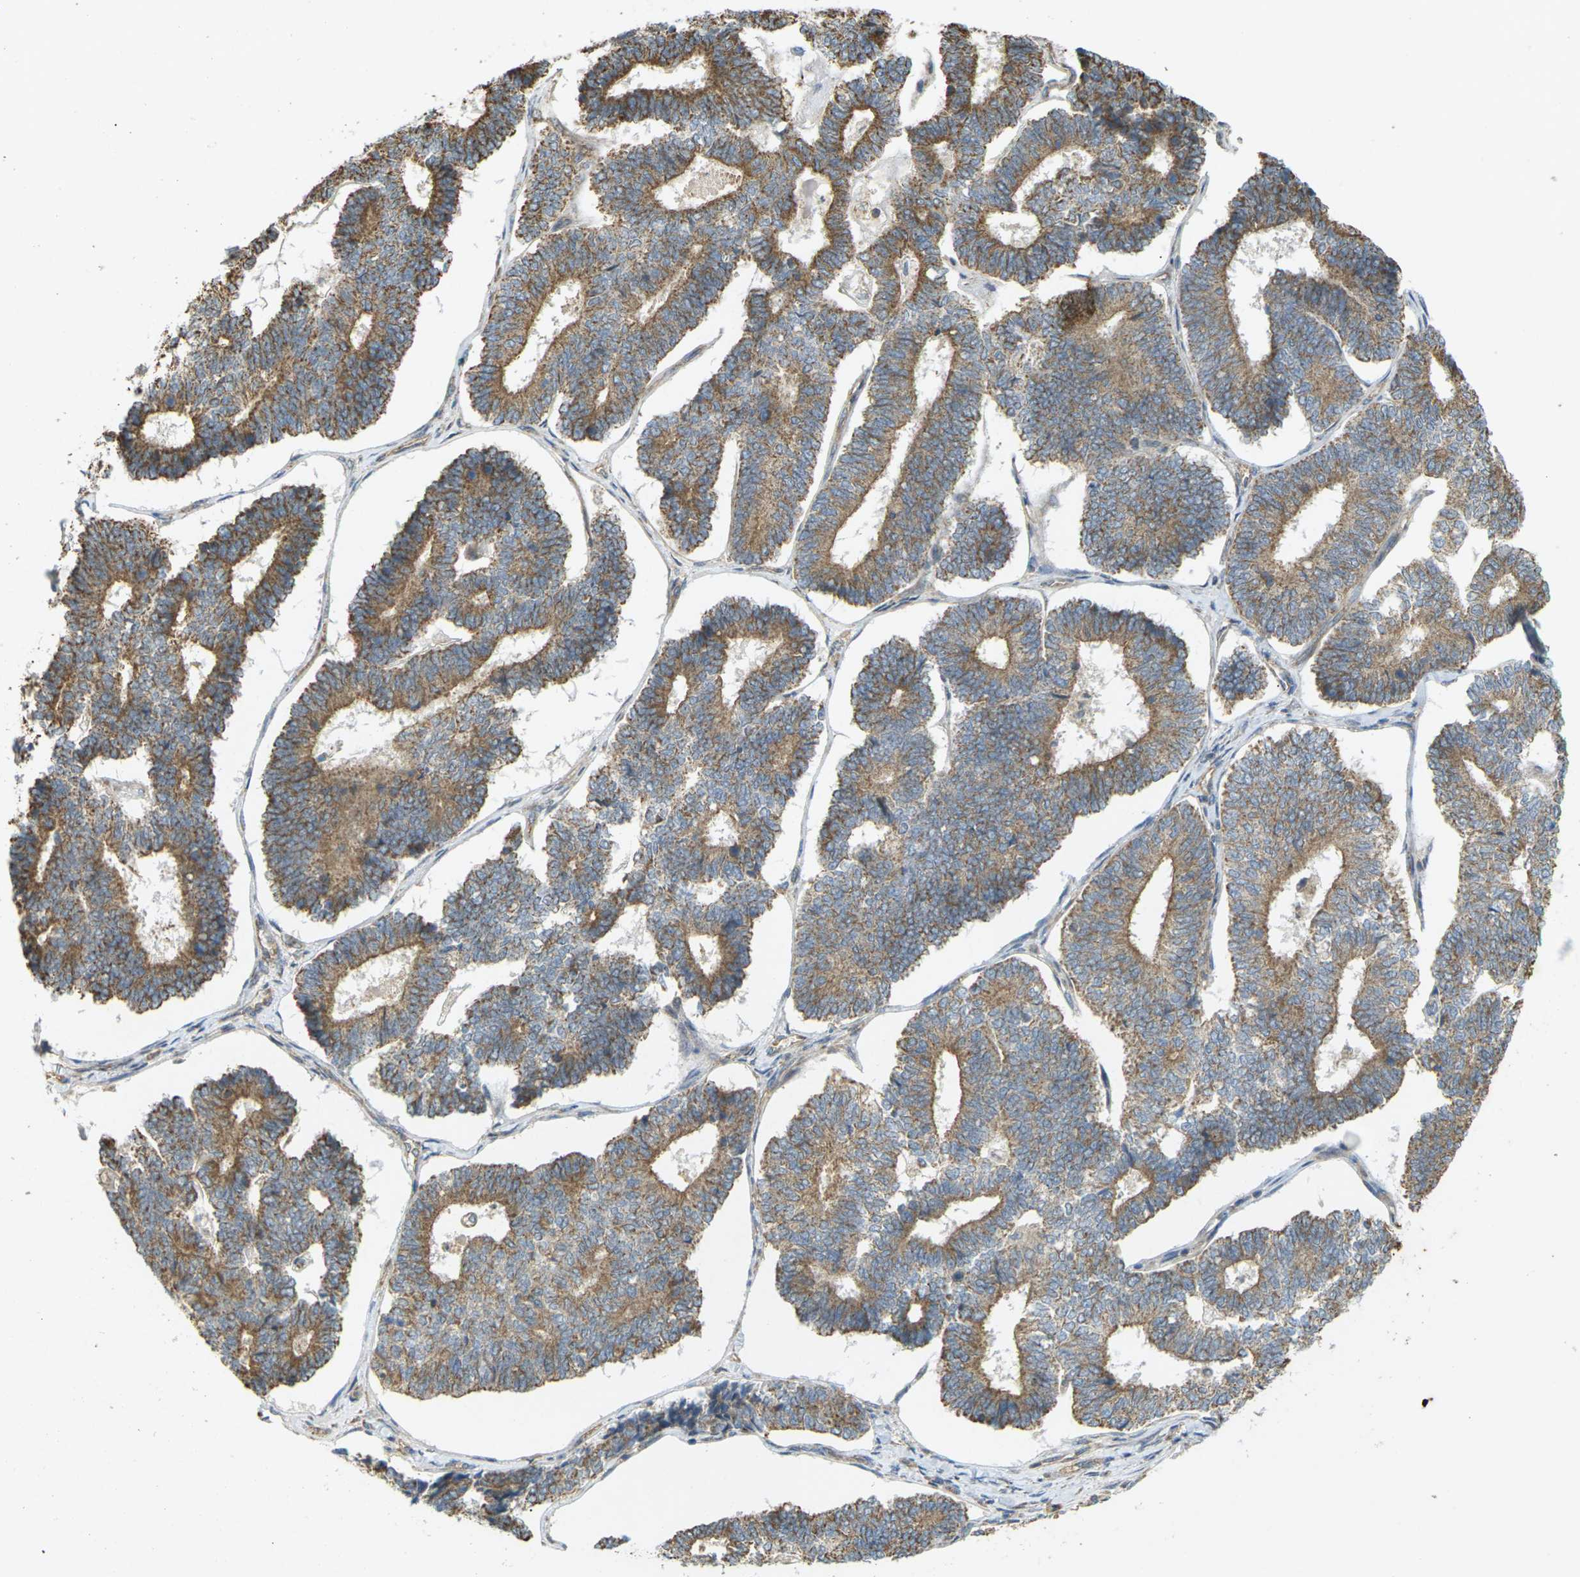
{"staining": {"intensity": "moderate", "quantity": ">75%", "location": "cytoplasmic/membranous"}, "tissue": "endometrial cancer", "cell_type": "Tumor cells", "image_type": "cancer", "snomed": [{"axis": "morphology", "description": "Adenocarcinoma, NOS"}, {"axis": "topography", "description": "Endometrium"}], "caption": "About >75% of tumor cells in human endometrial cancer (adenocarcinoma) reveal moderate cytoplasmic/membranous protein expression as visualized by brown immunohistochemical staining.", "gene": "KSR1", "patient": {"sex": "female", "age": 70}}